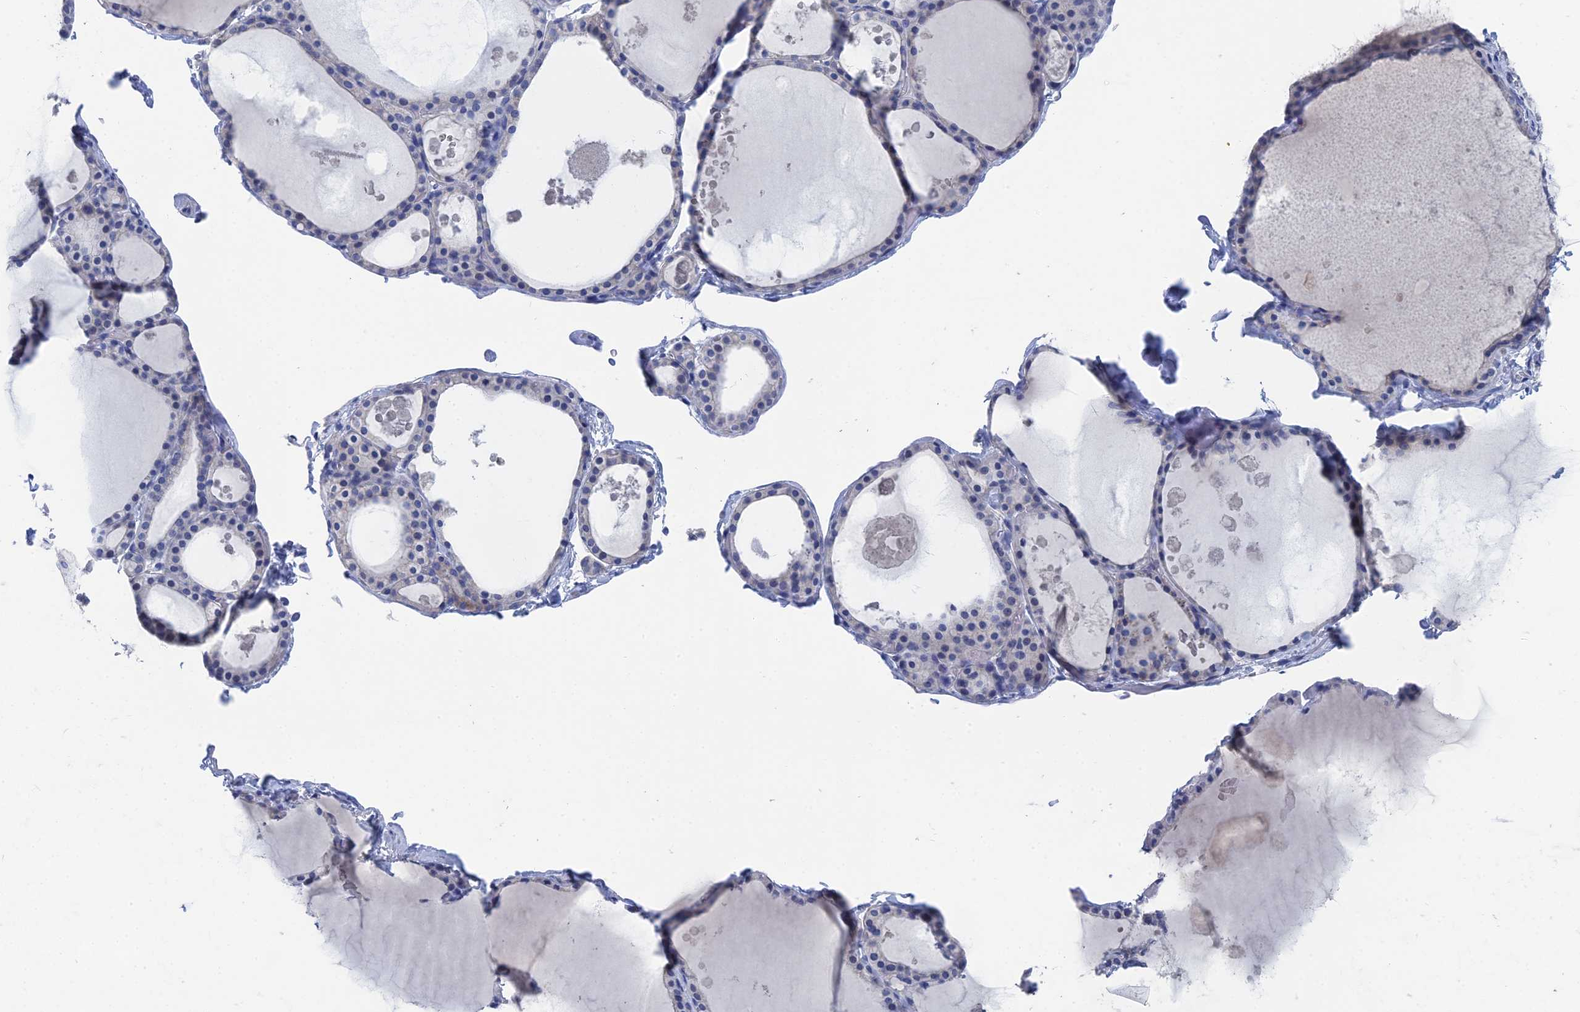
{"staining": {"intensity": "negative", "quantity": "none", "location": "none"}, "tissue": "thyroid gland", "cell_type": "Glandular cells", "image_type": "normal", "snomed": [{"axis": "morphology", "description": "Normal tissue, NOS"}, {"axis": "topography", "description": "Thyroid gland"}], "caption": "This is an IHC photomicrograph of normal human thyroid gland. There is no staining in glandular cells.", "gene": "GFAP", "patient": {"sex": "male", "age": 56}}